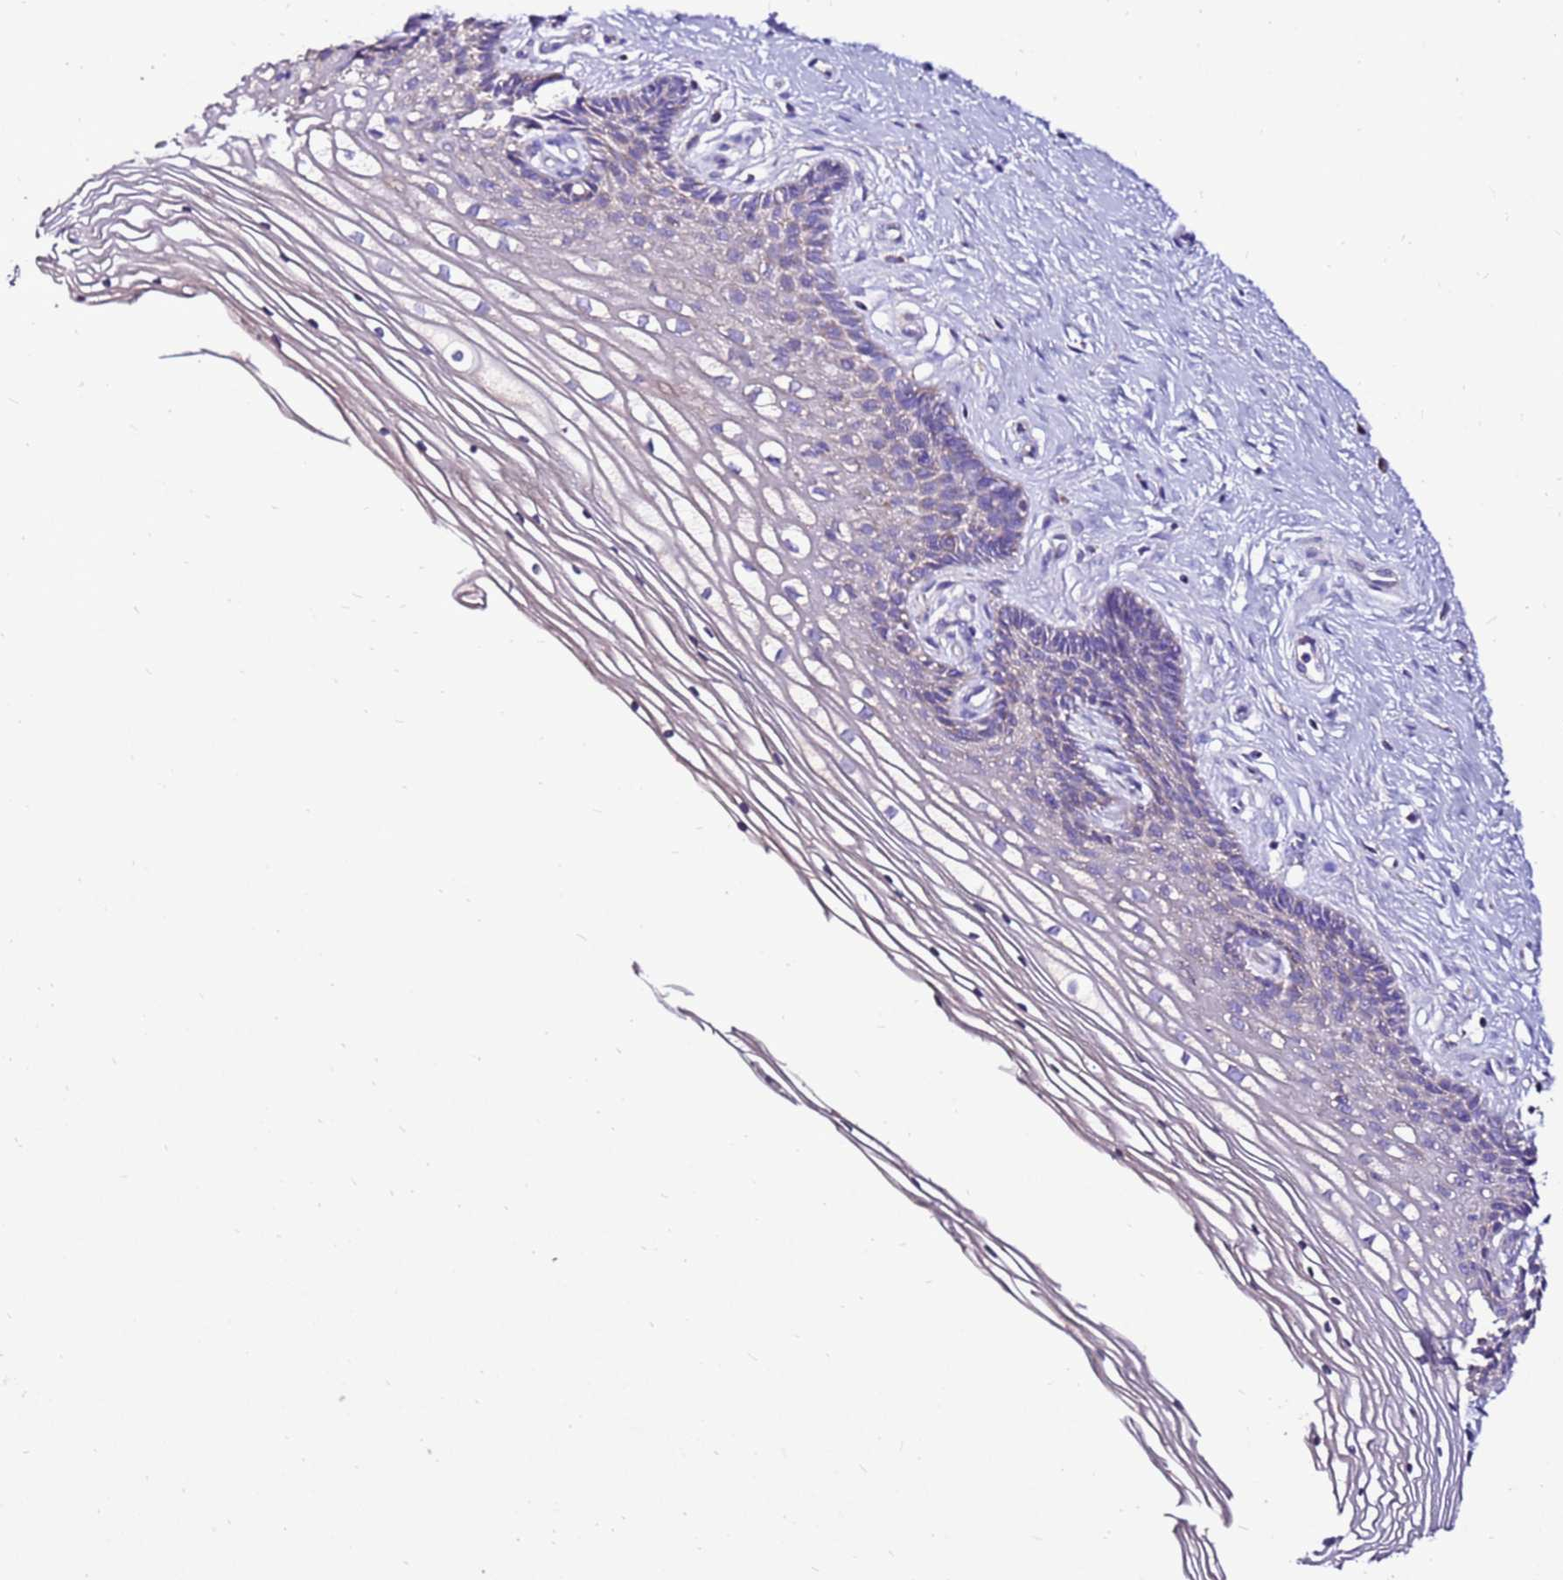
{"staining": {"intensity": "negative", "quantity": "none", "location": "none"}, "tissue": "cervix", "cell_type": "Glandular cells", "image_type": "normal", "snomed": [{"axis": "morphology", "description": "Normal tissue, NOS"}, {"axis": "topography", "description": "Cervix"}], "caption": "IHC of unremarkable human cervix shows no expression in glandular cells. (DAB (3,3'-diaminobenzidine) IHC with hematoxylin counter stain).", "gene": "TMEM106C", "patient": {"sex": "female", "age": 33}}